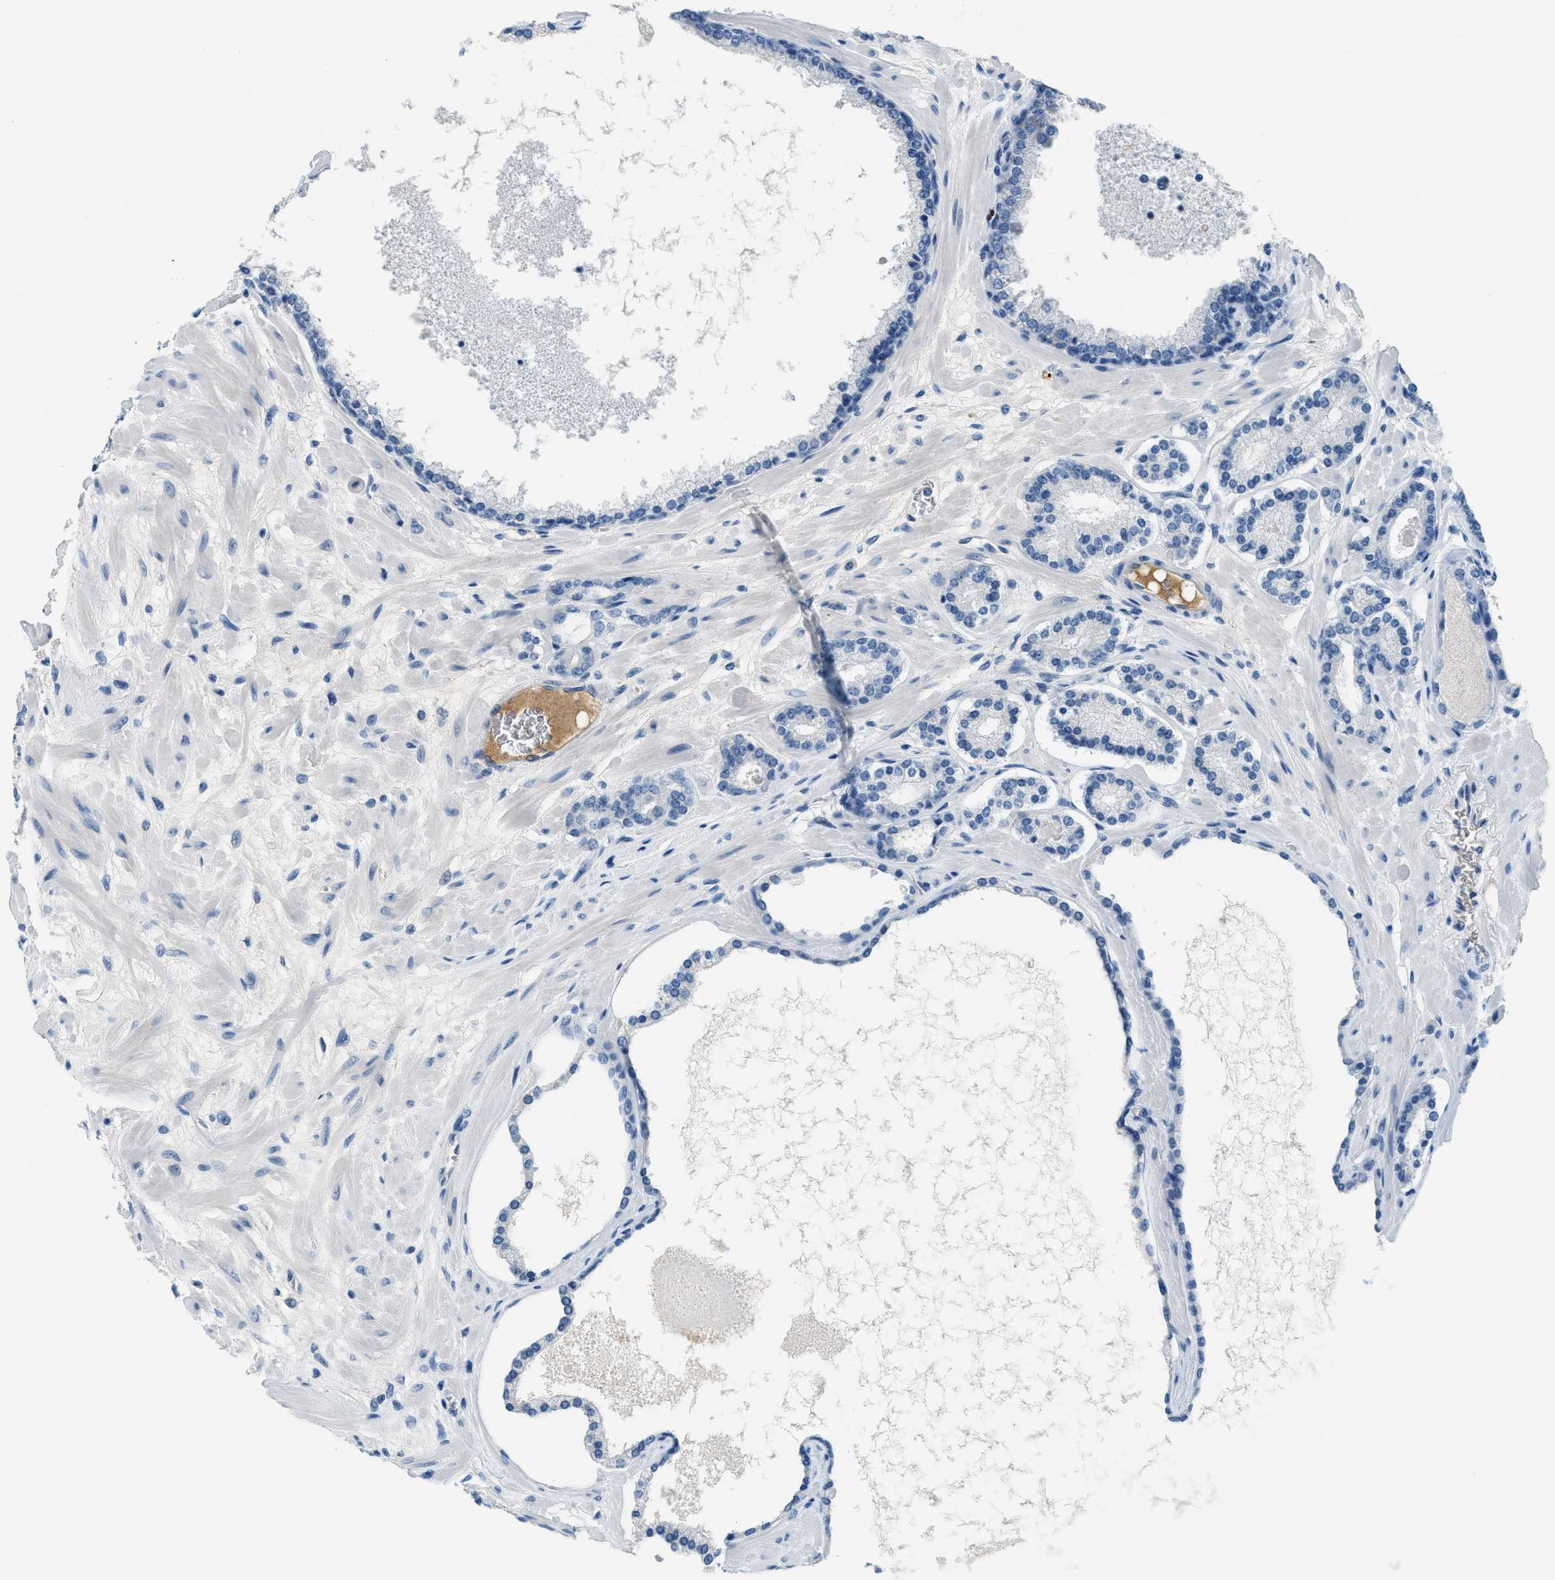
{"staining": {"intensity": "negative", "quantity": "none", "location": "none"}, "tissue": "prostate cancer", "cell_type": "Tumor cells", "image_type": "cancer", "snomed": [{"axis": "morphology", "description": "Adenocarcinoma, Low grade"}, {"axis": "topography", "description": "Prostate"}], "caption": "Immunohistochemistry (IHC) micrograph of prostate cancer (low-grade adenocarcinoma) stained for a protein (brown), which reveals no positivity in tumor cells.", "gene": "A2M", "patient": {"sex": "male", "age": 63}}